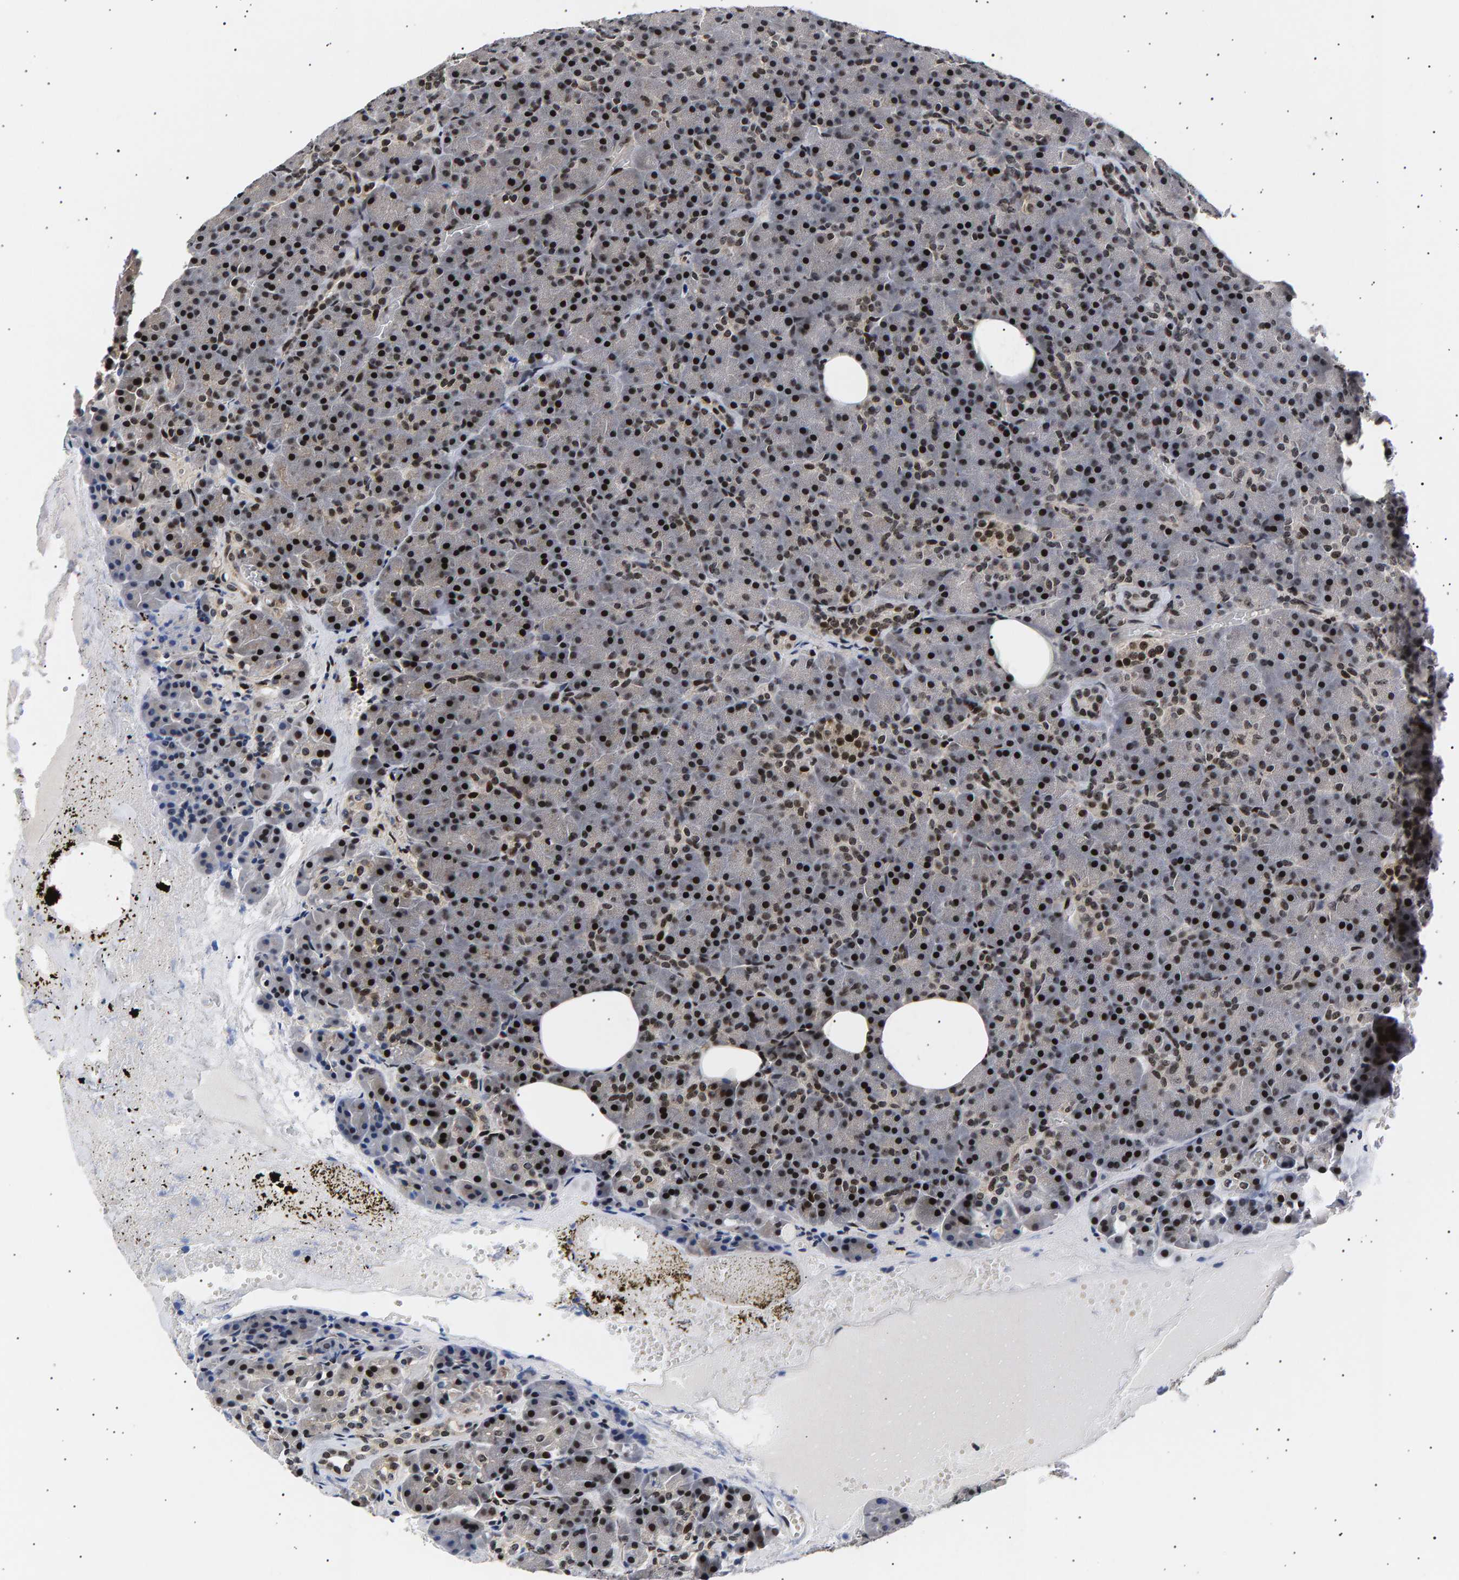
{"staining": {"intensity": "strong", "quantity": ">75%", "location": "nuclear"}, "tissue": "pancreas", "cell_type": "Exocrine glandular cells", "image_type": "normal", "snomed": [{"axis": "morphology", "description": "Normal tissue, NOS"}, {"axis": "morphology", "description": "Carcinoid, malignant, NOS"}, {"axis": "topography", "description": "Pancreas"}], "caption": "Normal pancreas was stained to show a protein in brown. There is high levels of strong nuclear staining in approximately >75% of exocrine glandular cells. (DAB (3,3'-diaminobenzidine) IHC, brown staining for protein, blue staining for nuclei).", "gene": "ANKRD40", "patient": {"sex": "female", "age": 35}}